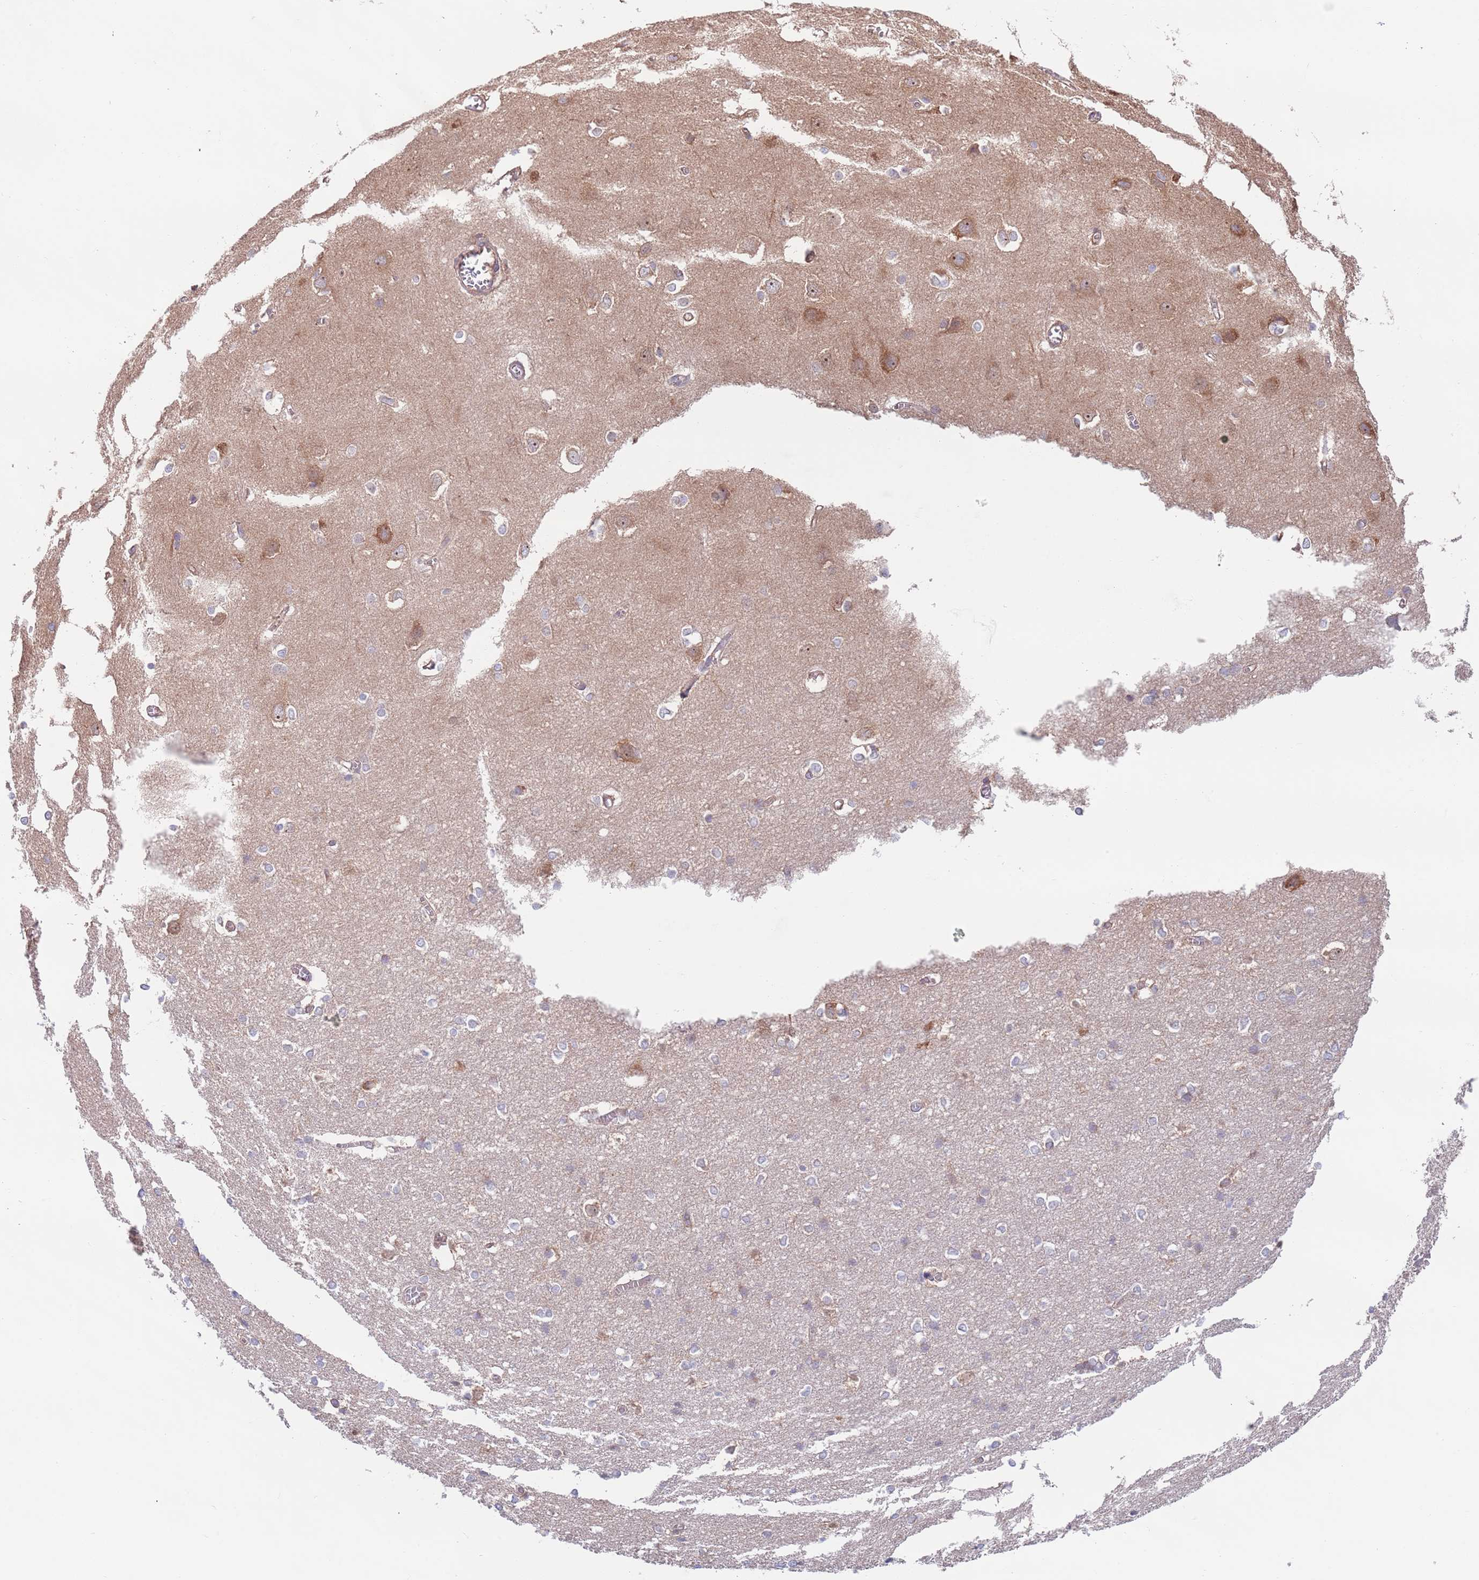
{"staining": {"intensity": "negative", "quantity": "none", "location": "none"}, "tissue": "cerebral cortex", "cell_type": "Endothelial cells", "image_type": "normal", "snomed": [{"axis": "morphology", "description": "Normal tissue, NOS"}, {"axis": "topography", "description": "Cerebral cortex"}], "caption": "The image shows no staining of endothelial cells in normal cerebral cortex.", "gene": "EIF3F", "patient": {"sex": "male", "age": 37}}